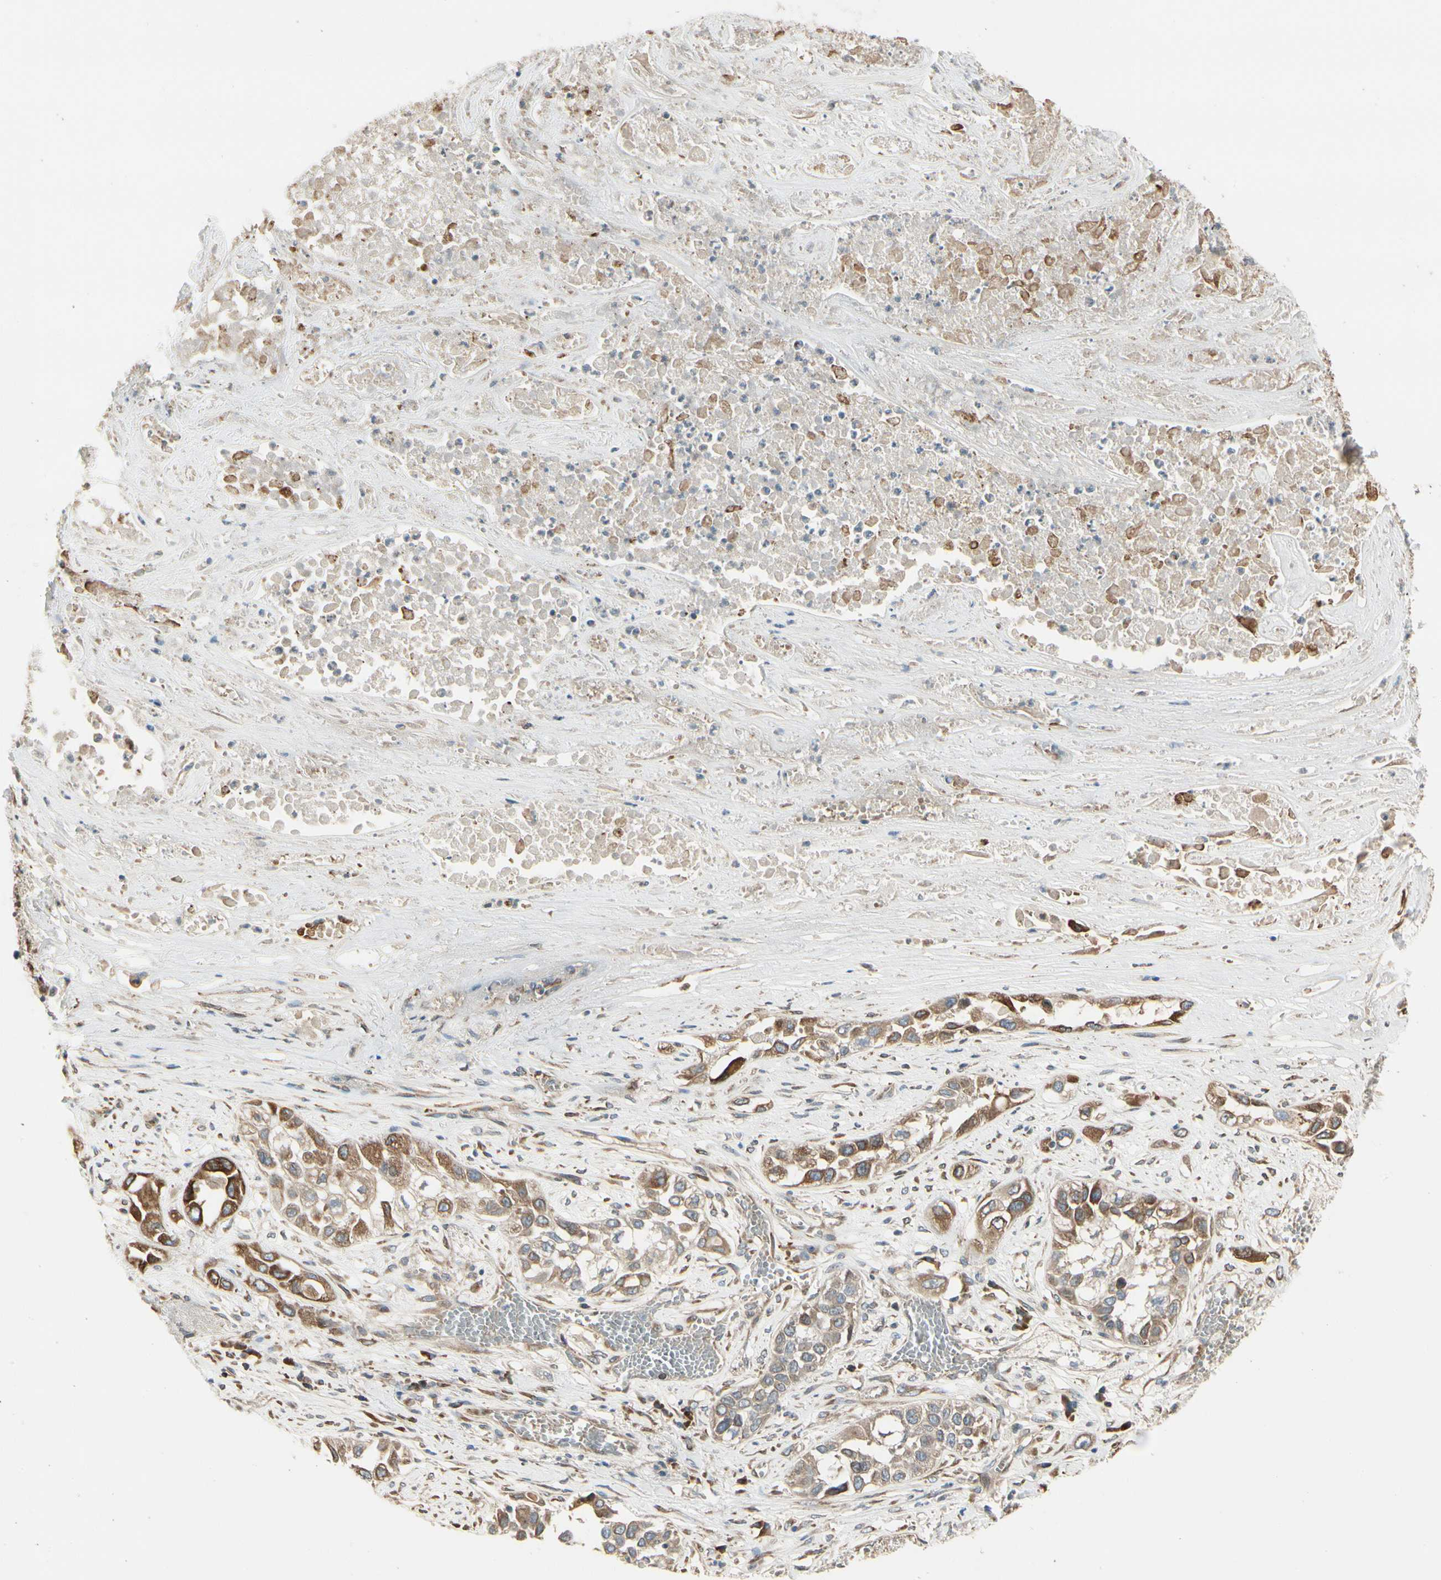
{"staining": {"intensity": "moderate", "quantity": "25%-75%", "location": "cytoplasmic/membranous"}, "tissue": "lung cancer", "cell_type": "Tumor cells", "image_type": "cancer", "snomed": [{"axis": "morphology", "description": "Squamous cell carcinoma, NOS"}, {"axis": "topography", "description": "Lung"}], "caption": "This micrograph reveals lung squamous cell carcinoma stained with immunohistochemistry (IHC) to label a protein in brown. The cytoplasmic/membranous of tumor cells show moderate positivity for the protein. Nuclei are counter-stained blue.", "gene": "NUCB2", "patient": {"sex": "male", "age": 71}}